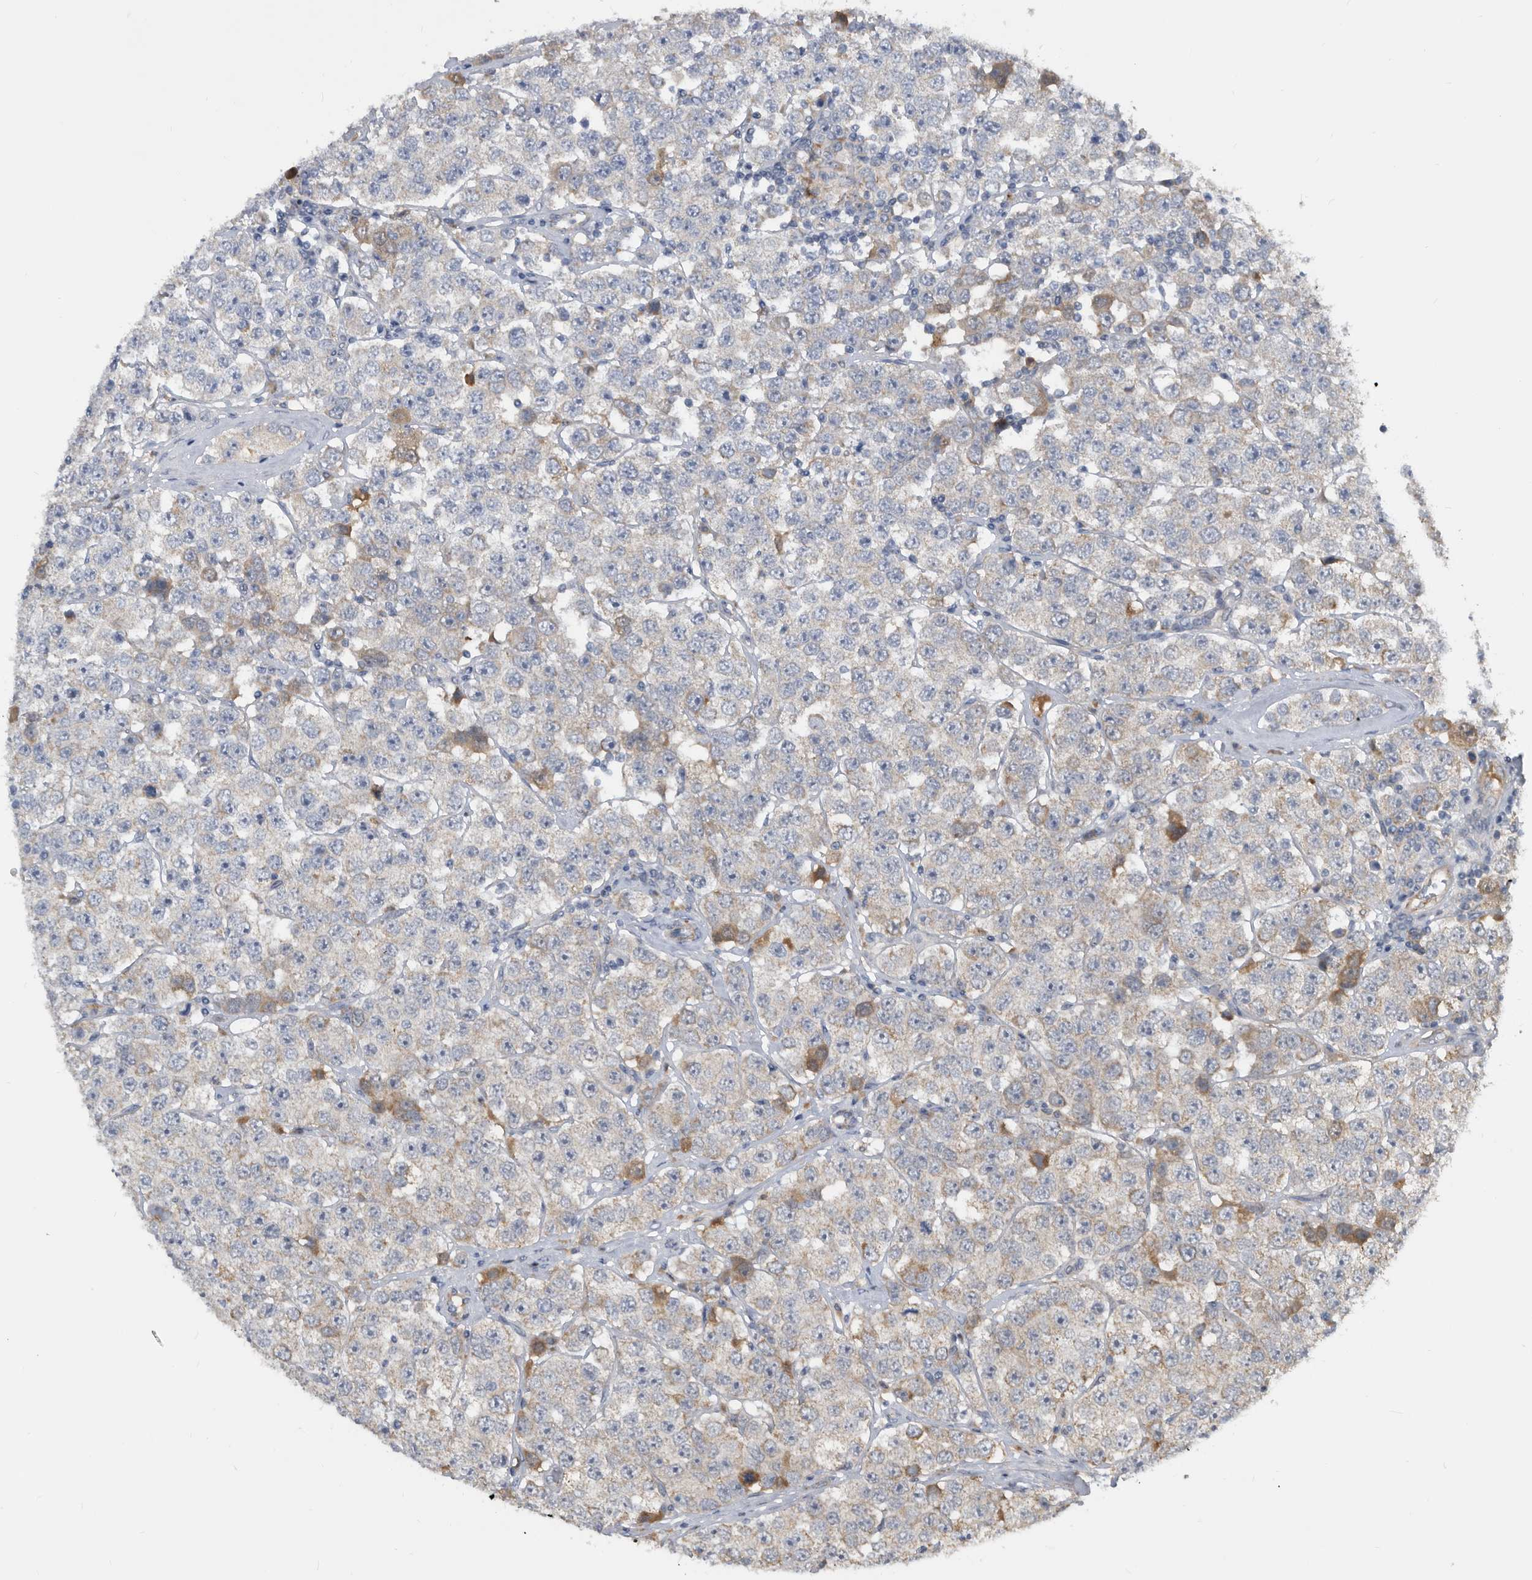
{"staining": {"intensity": "moderate", "quantity": "<25%", "location": "cytoplasmic/membranous"}, "tissue": "testis cancer", "cell_type": "Tumor cells", "image_type": "cancer", "snomed": [{"axis": "morphology", "description": "Seminoma, NOS"}, {"axis": "topography", "description": "Testis"}], "caption": "Protein expression analysis of testis seminoma exhibits moderate cytoplasmic/membranous positivity in approximately <25% of tumor cells.", "gene": "PI15", "patient": {"sex": "male", "age": 28}}